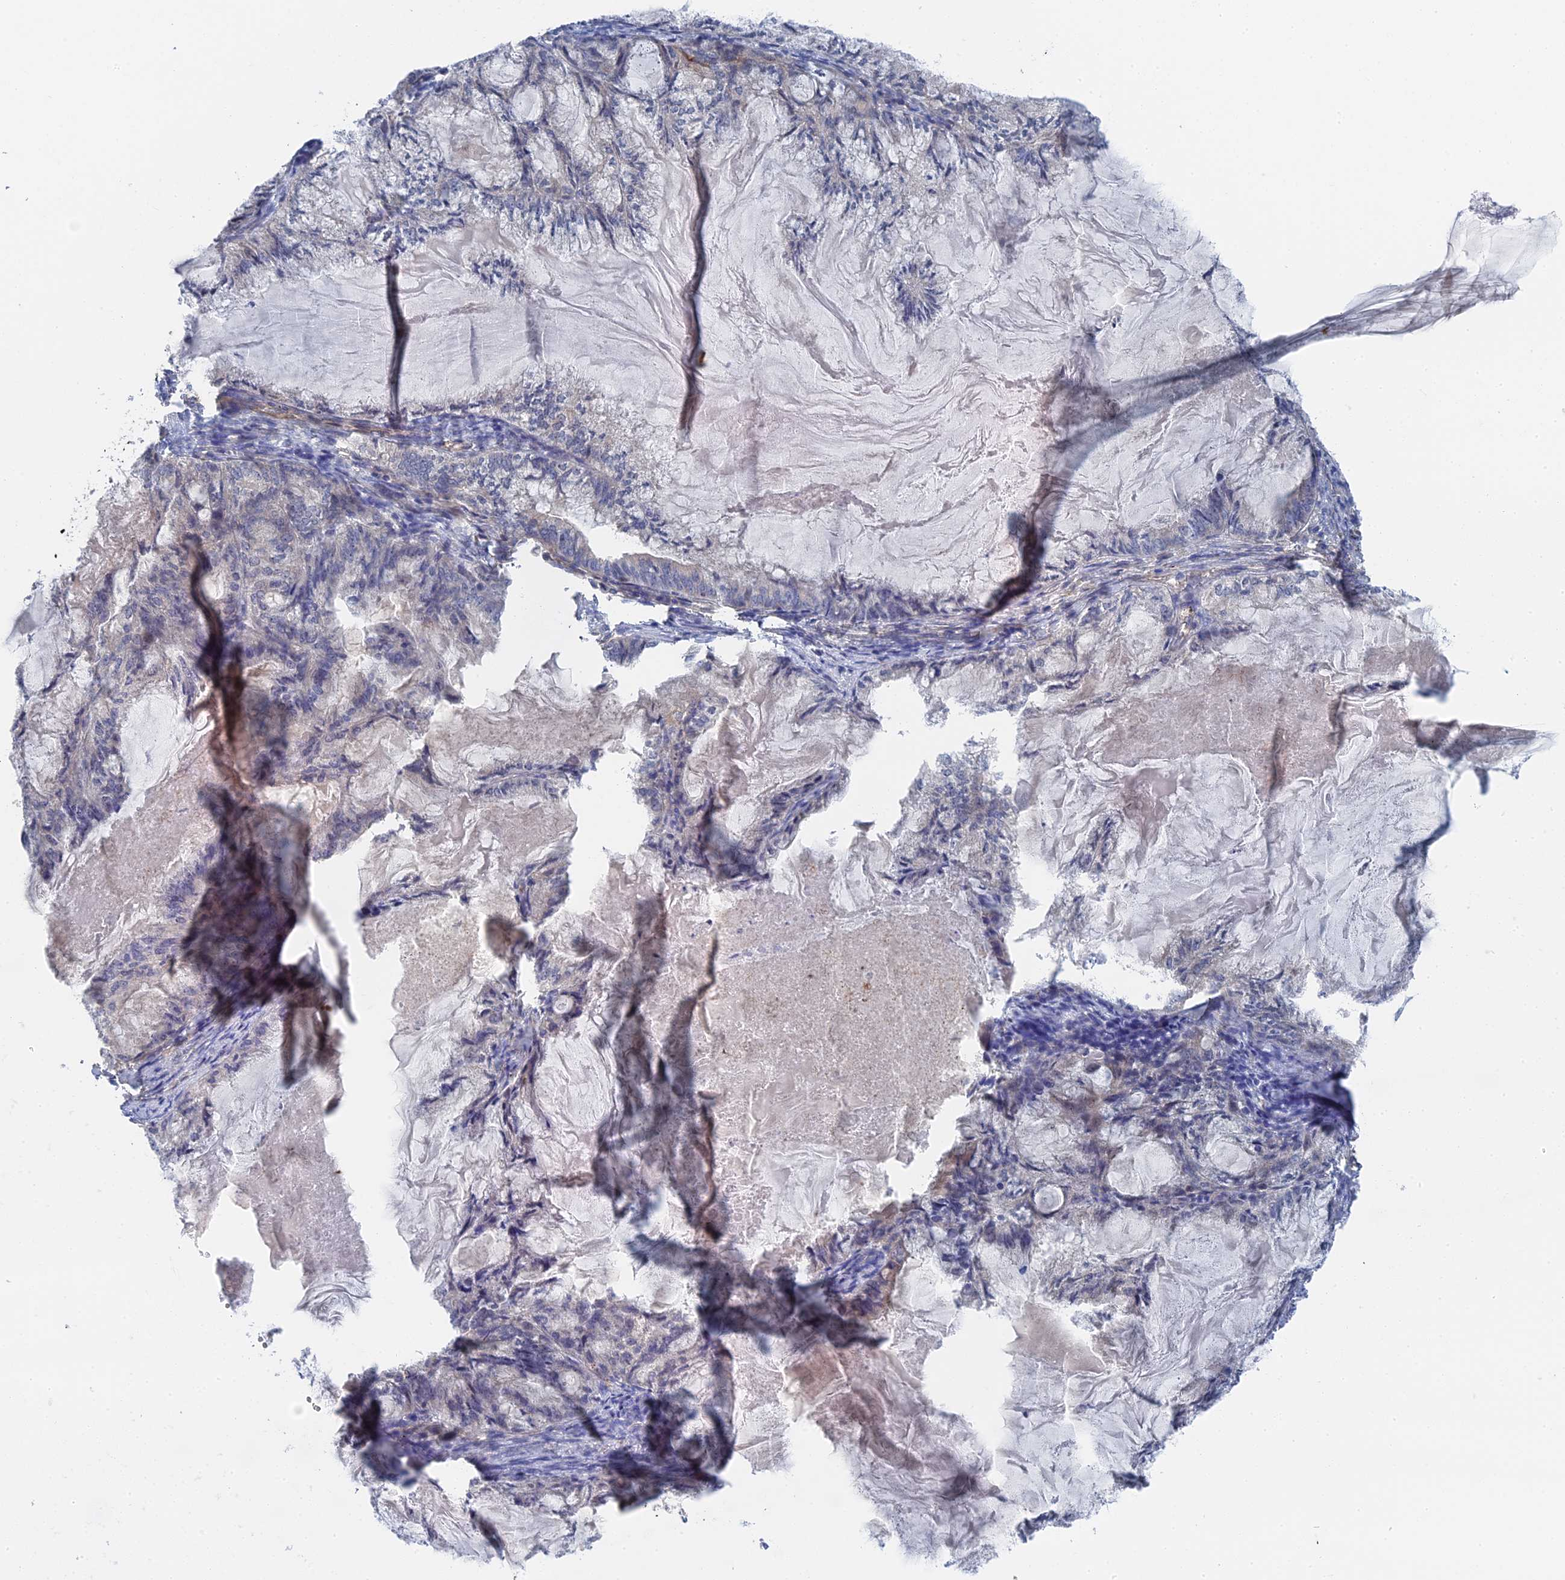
{"staining": {"intensity": "negative", "quantity": "none", "location": "none"}, "tissue": "endometrial cancer", "cell_type": "Tumor cells", "image_type": "cancer", "snomed": [{"axis": "morphology", "description": "Adenocarcinoma, NOS"}, {"axis": "topography", "description": "Endometrium"}], "caption": "This is an immunohistochemistry (IHC) histopathology image of human endometrial adenocarcinoma. There is no staining in tumor cells.", "gene": "MTHFSD", "patient": {"sex": "female", "age": 86}}